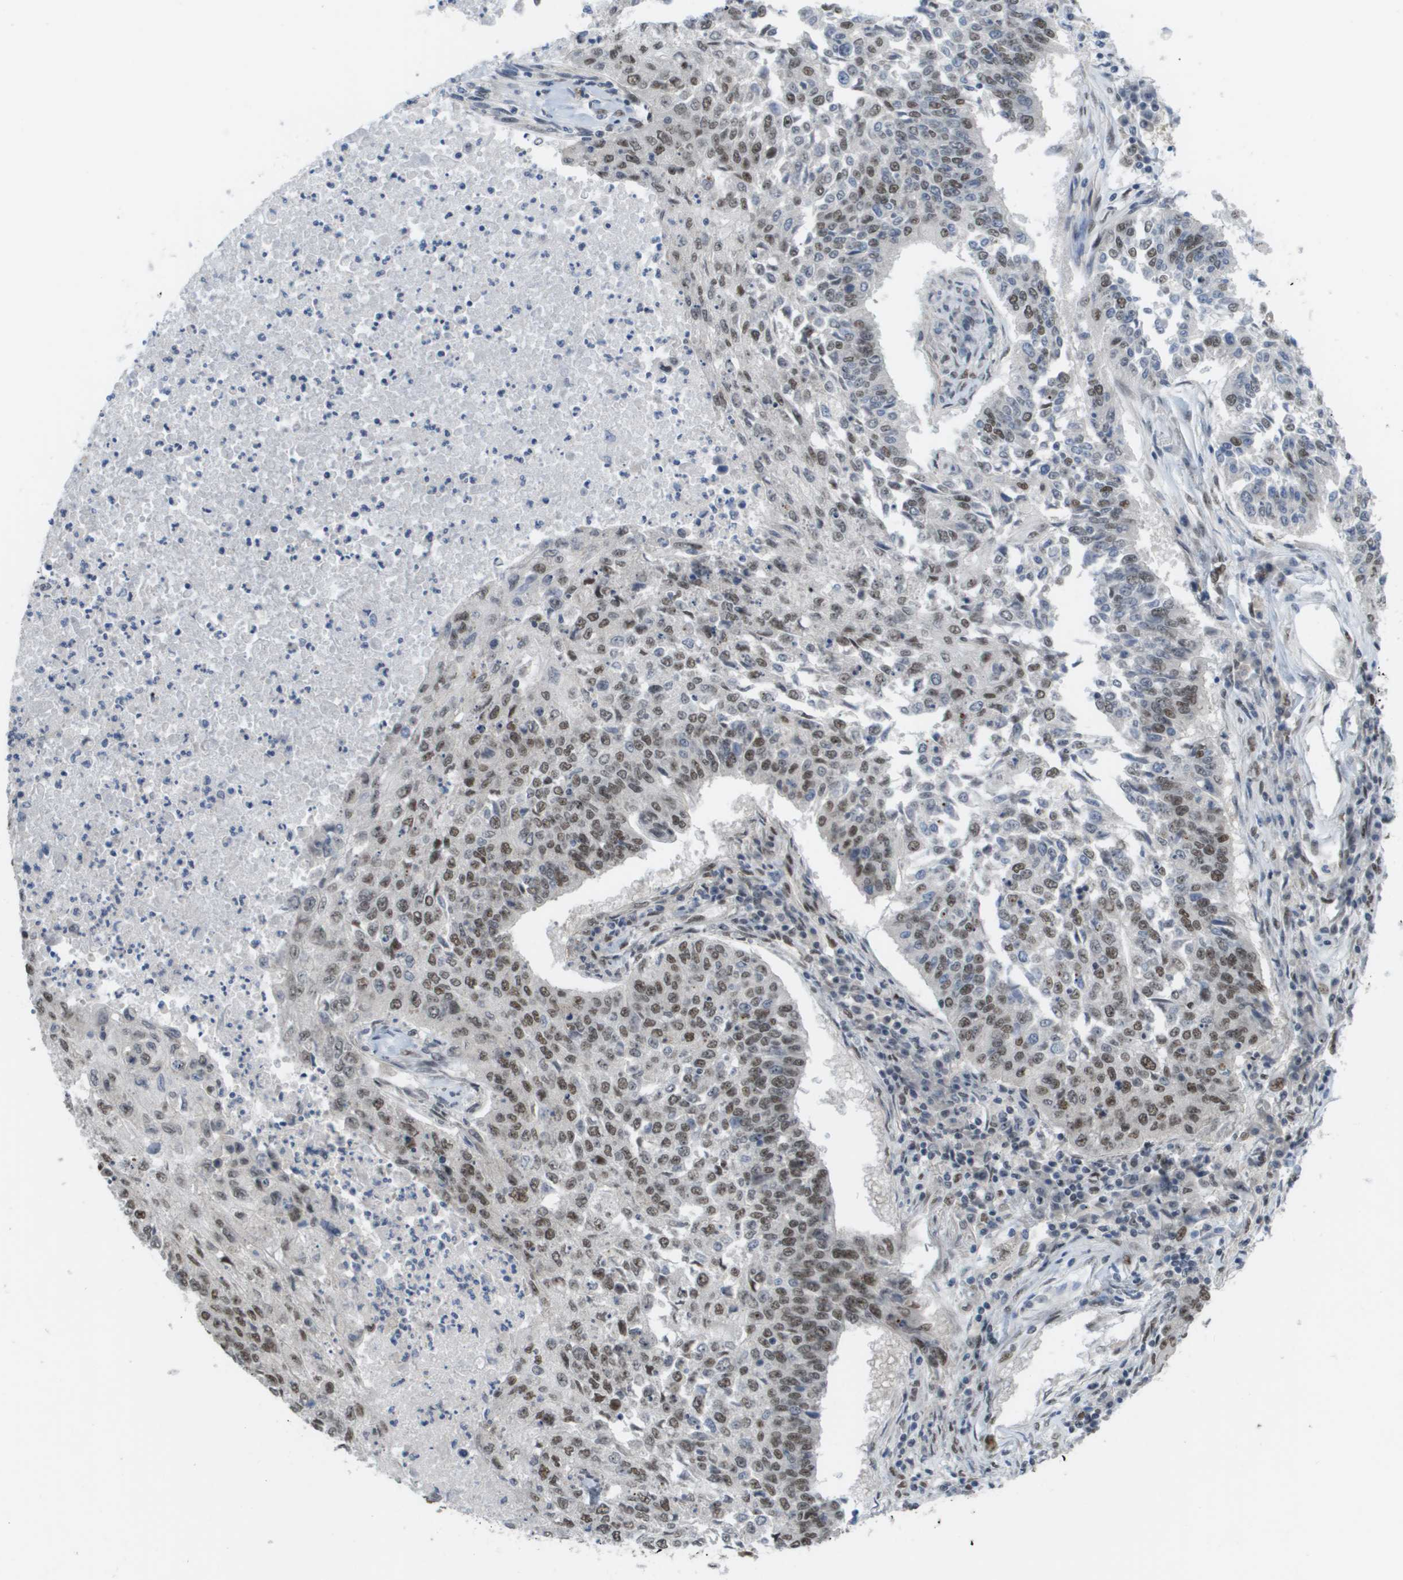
{"staining": {"intensity": "moderate", "quantity": "25%-75%", "location": "nuclear"}, "tissue": "lung cancer", "cell_type": "Tumor cells", "image_type": "cancer", "snomed": [{"axis": "morphology", "description": "Normal tissue, NOS"}, {"axis": "morphology", "description": "Squamous cell carcinoma, NOS"}, {"axis": "topography", "description": "Cartilage tissue"}, {"axis": "topography", "description": "Bronchus"}, {"axis": "topography", "description": "Lung"}], "caption": "Immunohistochemistry staining of squamous cell carcinoma (lung), which displays medium levels of moderate nuclear expression in approximately 25%-75% of tumor cells indicating moderate nuclear protein staining. The staining was performed using DAB (brown) for protein detection and nuclei were counterstained in hematoxylin (blue).", "gene": "CDT1", "patient": {"sex": "female", "age": 49}}